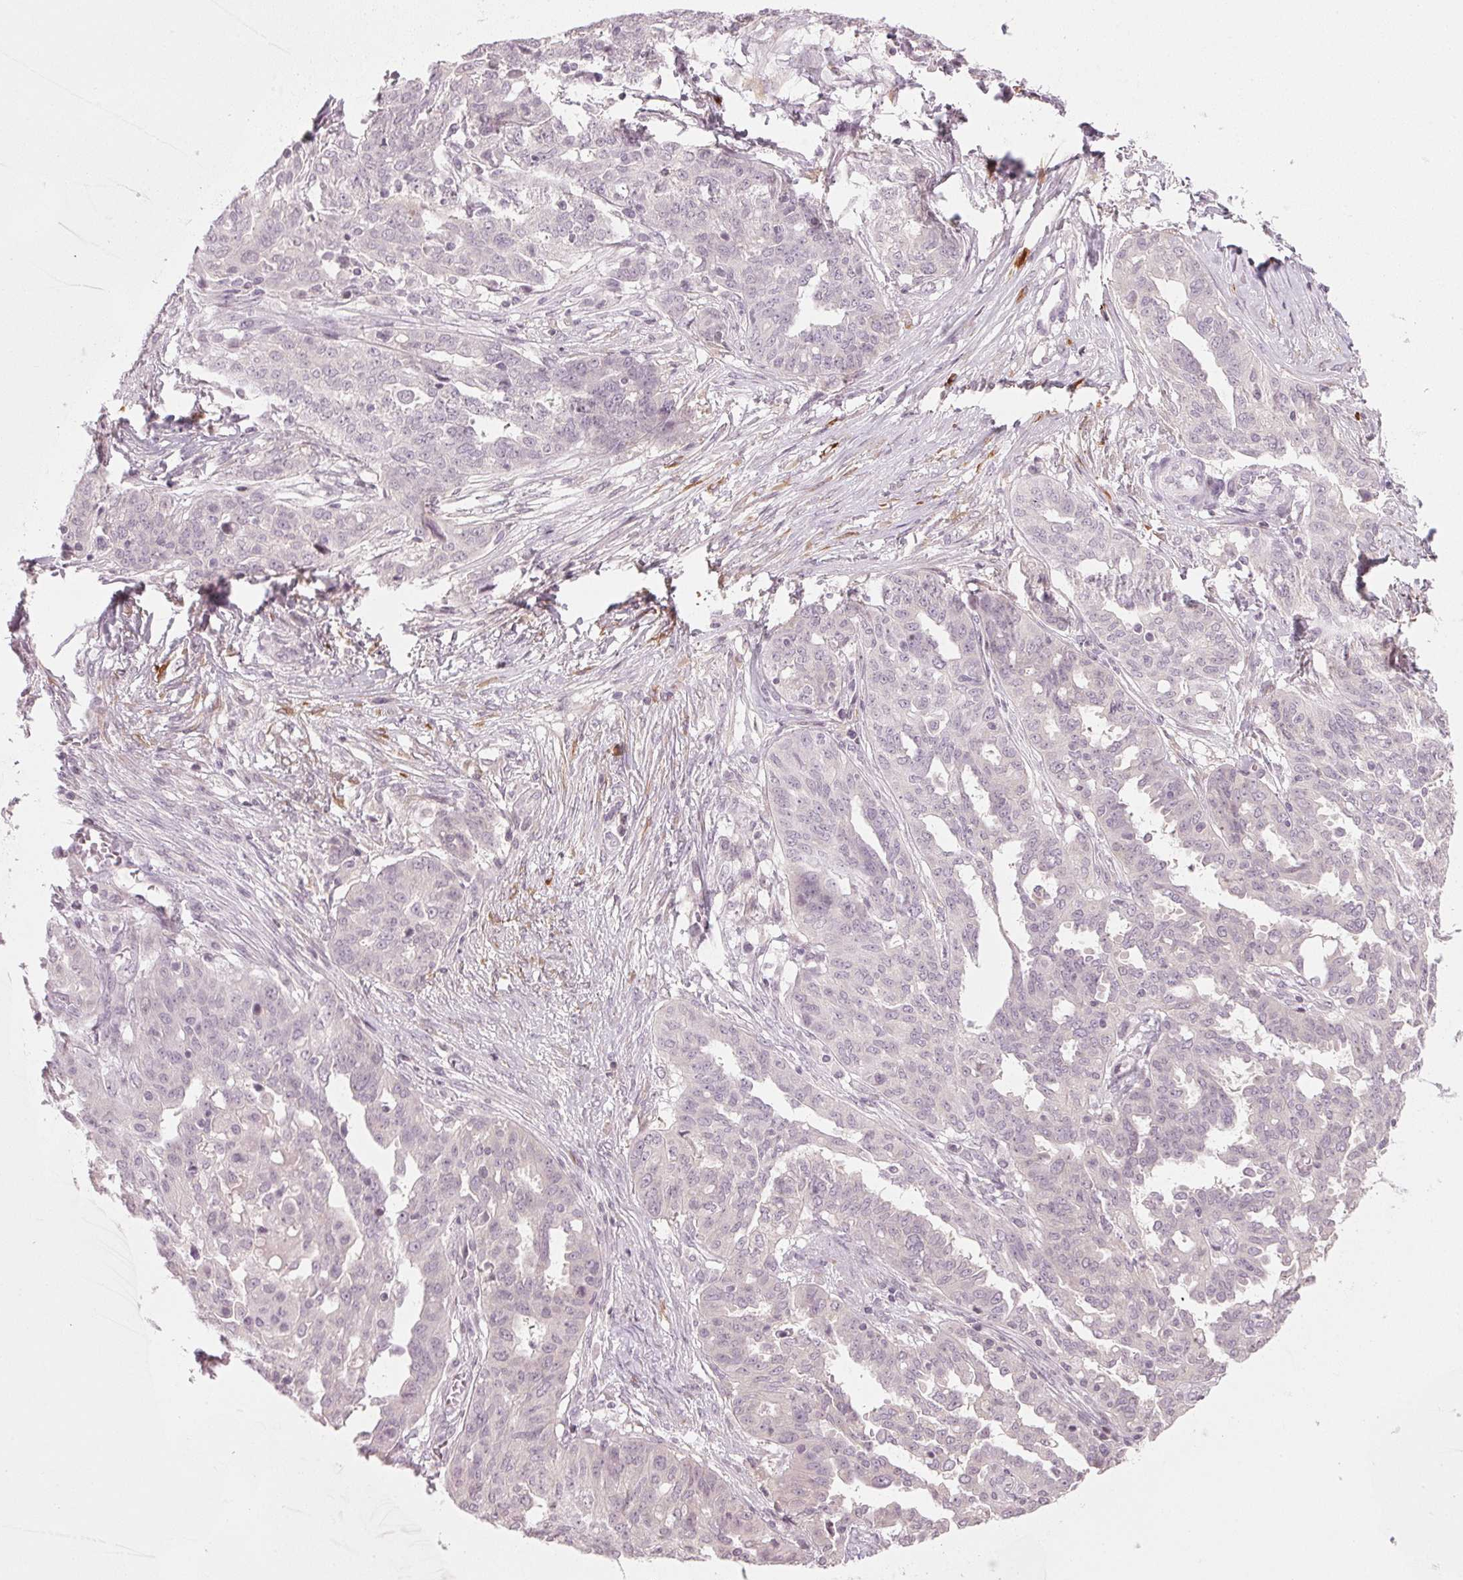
{"staining": {"intensity": "negative", "quantity": "none", "location": "none"}, "tissue": "ovarian cancer", "cell_type": "Tumor cells", "image_type": "cancer", "snomed": [{"axis": "morphology", "description": "Cystadenocarcinoma, serous, NOS"}, {"axis": "topography", "description": "Ovary"}], "caption": "Immunohistochemical staining of ovarian serous cystadenocarcinoma shows no significant positivity in tumor cells.", "gene": "SFRP4", "patient": {"sex": "female", "age": 67}}